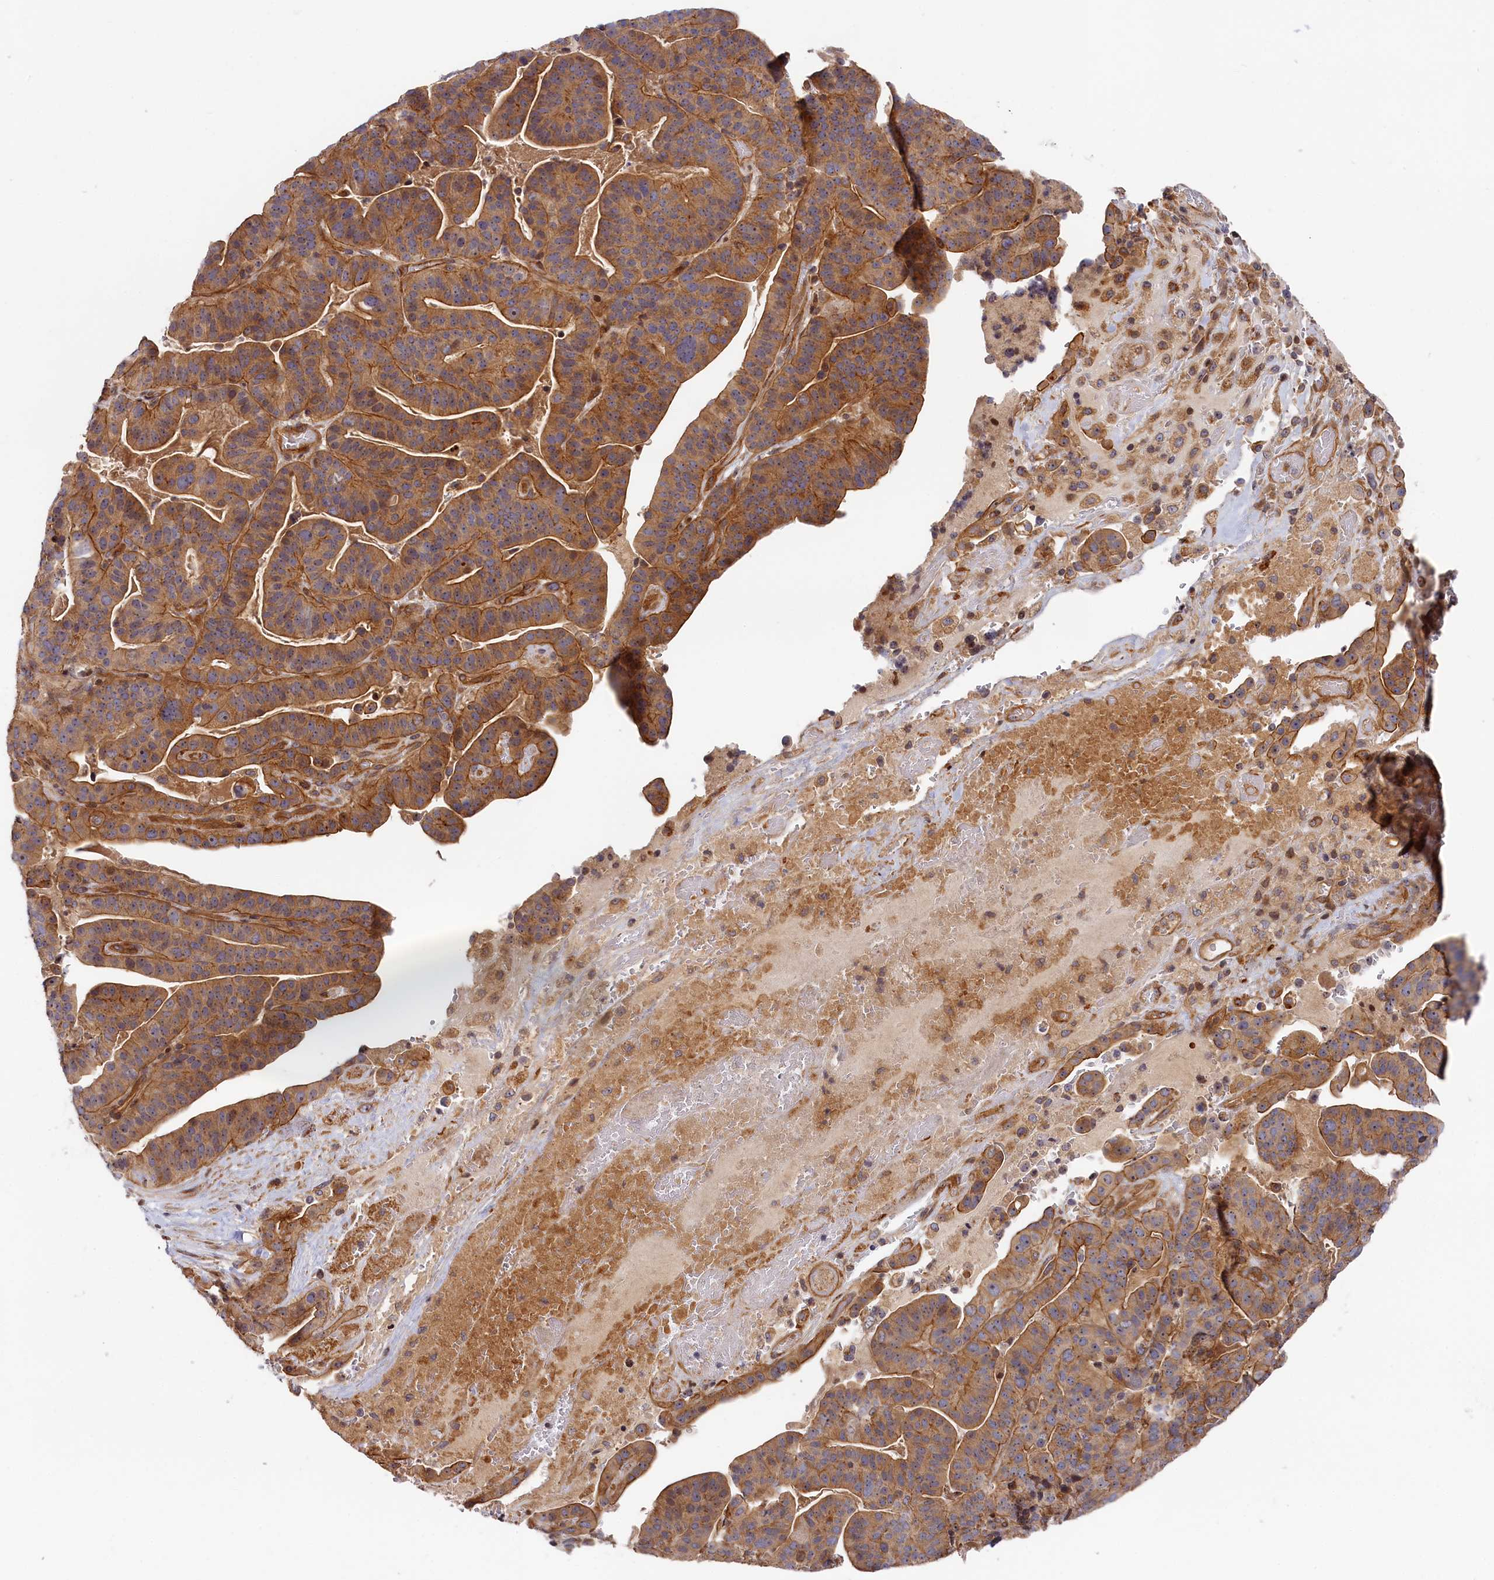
{"staining": {"intensity": "moderate", "quantity": ">75%", "location": "cytoplasmic/membranous"}, "tissue": "stomach cancer", "cell_type": "Tumor cells", "image_type": "cancer", "snomed": [{"axis": "morphology", "description": "Adenocarcinoma, NOS"}, {"axis": "topography", "description": "Stomach"}], "caption": "Moderate cytoplasmic/membranous protein positivity is present in about >75% of tumor cells in stomach cancer.", "gene": "CEP44", "patient": {"sex": "male", "age": 48}}